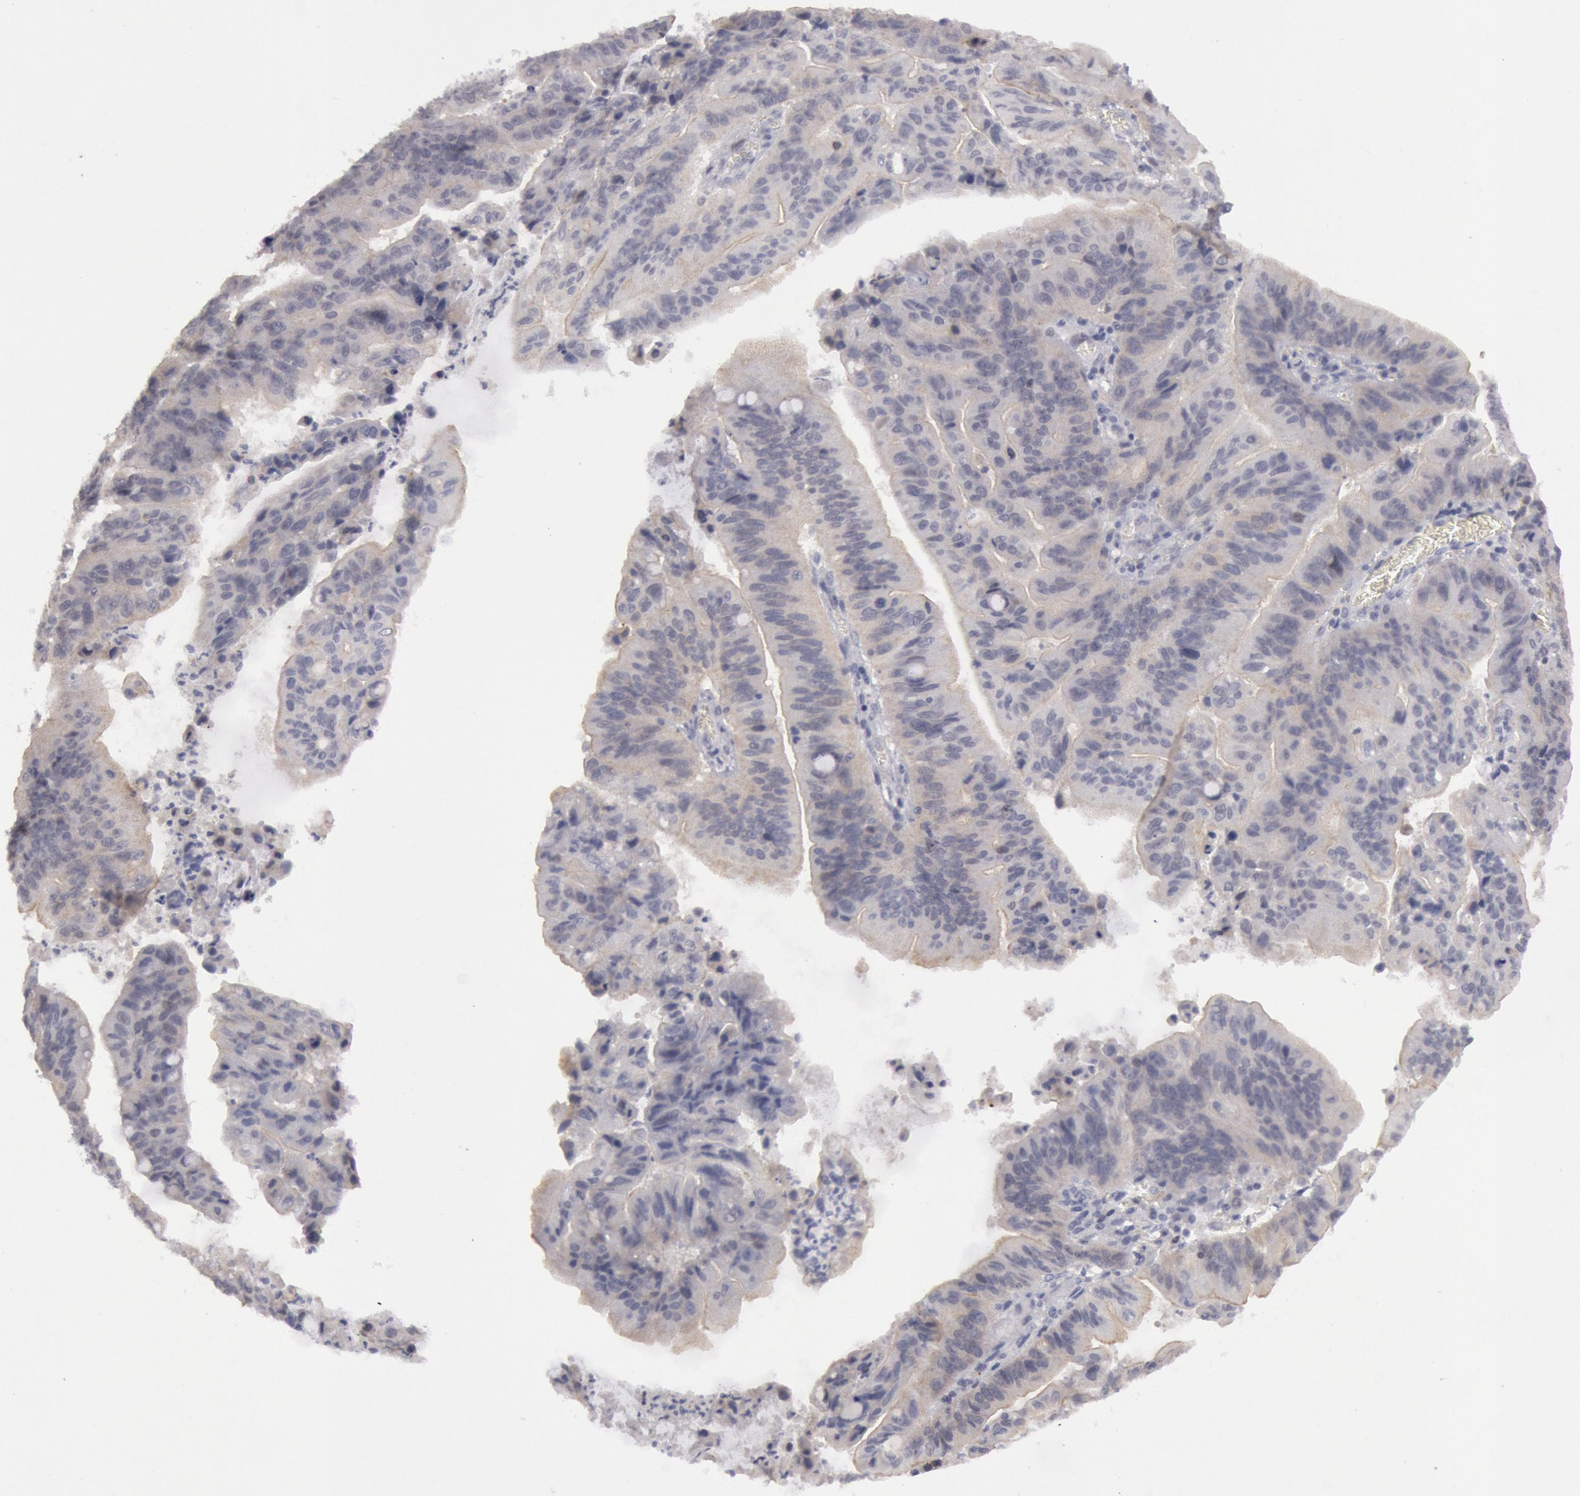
{"staining": {"intensity": "negative", "quantity": "none", "location": "none"}, "tissue": "stomach cancer", "cell_type": "Tumor cells", "image_type": "cancer", "snomed": [{"axis": "morphology", "description": "Adenocarcinoma, NOS"}, {"axis": "topography", "description": "Stomach, upper"}], "caption": "This is an immunohistochemistry histopathology image of human stomach cancer. There is no positivity in tumor cells.", "gene": "JOSD1", "patient": {"sex": "male", "age": 63}}